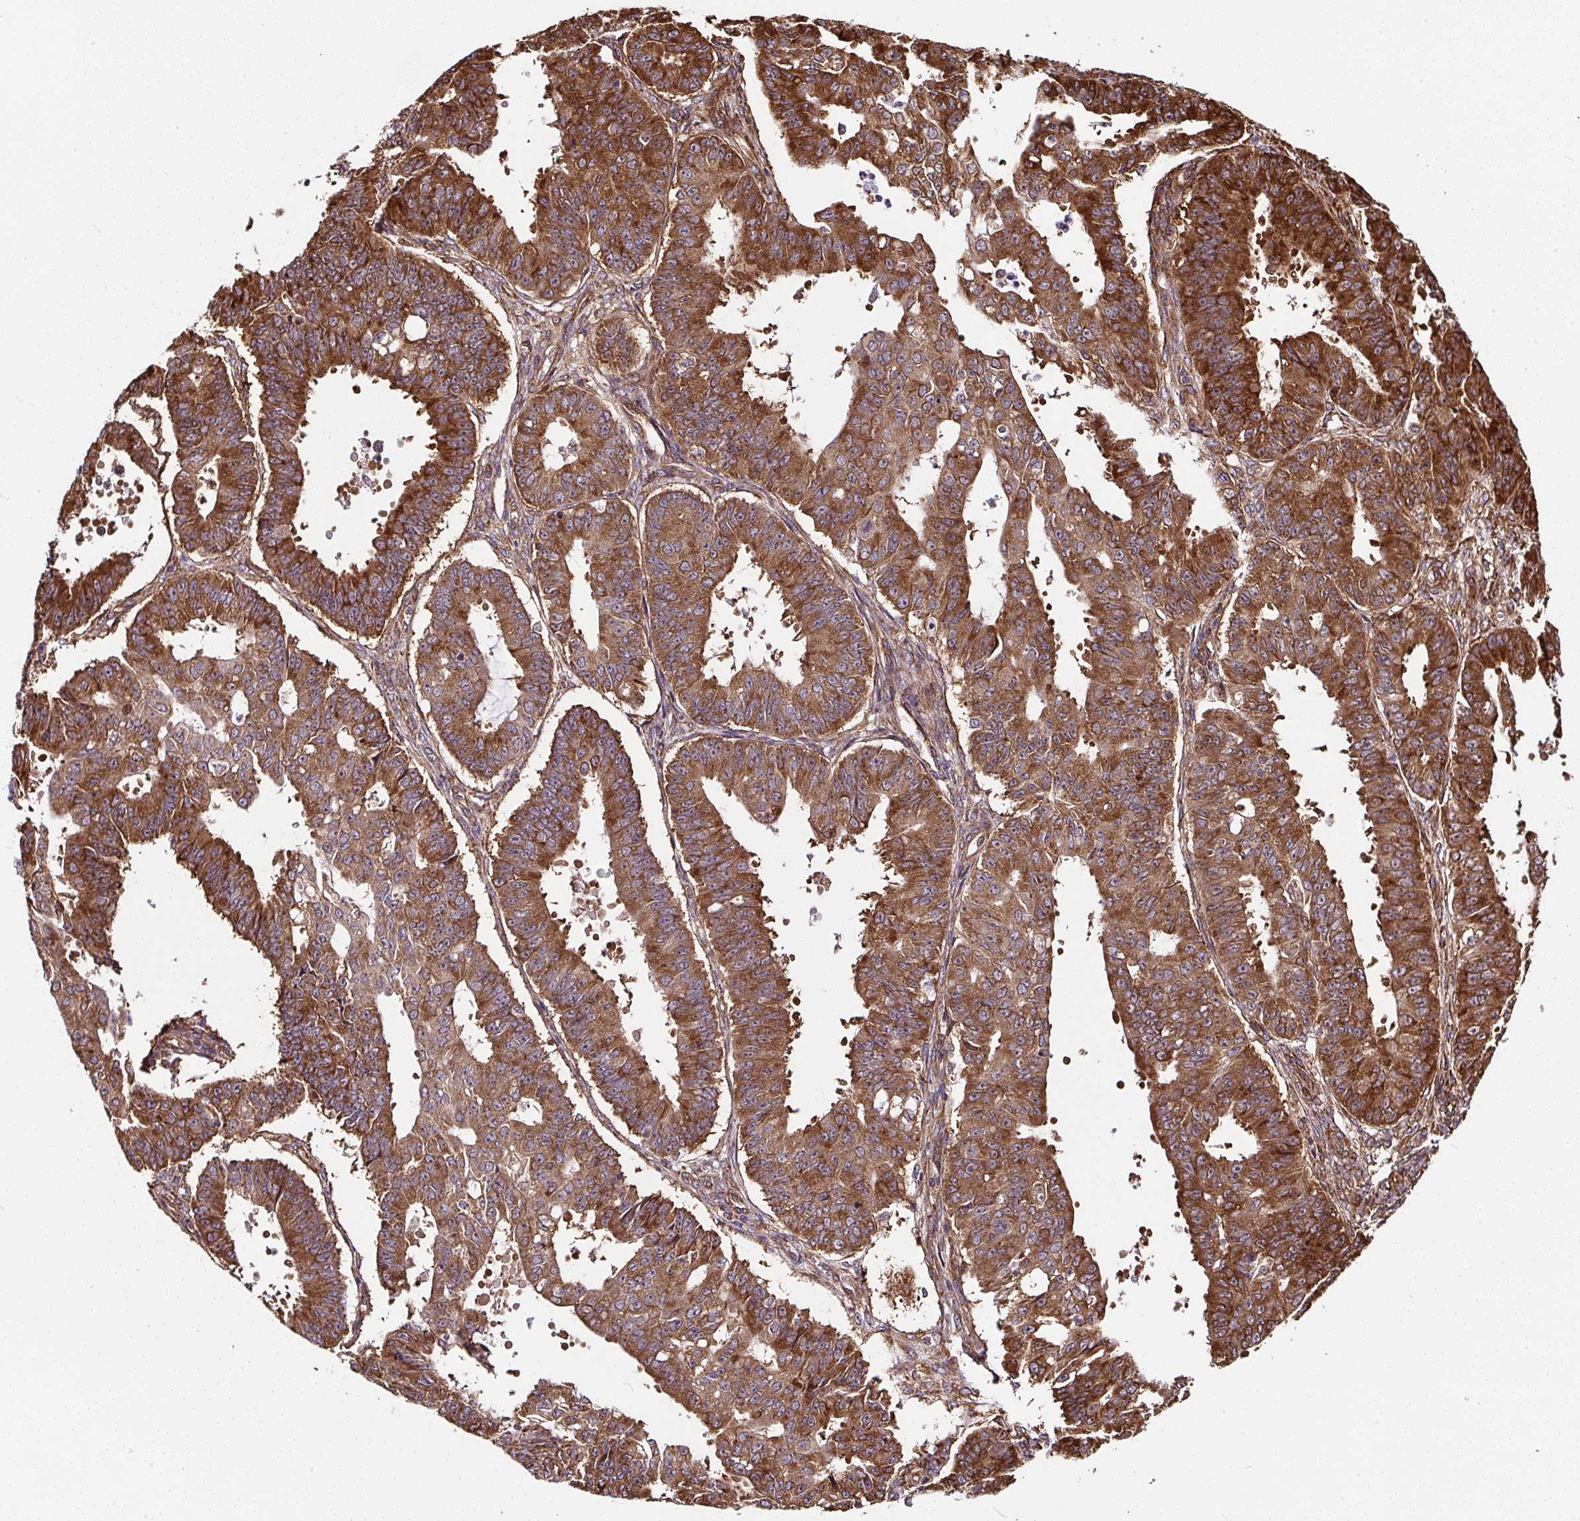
{"staining": {"intensity": "strong", "quantity": ">75%", "location": "cytoplasmic/membranous"}, "tissue": "ovarian cancer", "cell_type": "Tumor cells", "image_type": "cancer", "snomed": [{"axis": "morphology", "description": "Carcinoma, endometroid"}, {"axis": "topography", "description": "Appendix"}, {"axis": "topography", "description": "Ovary"}], "caption": "Human ovarian cancer (endometroid carcinoma) stained with a brown dye exhibits strong cytoplasmic/membranous positive positivity in approximately >75% of tumor cells.", "gene": "KDM4E", "patient": {"sex": "female", "age": 42}}